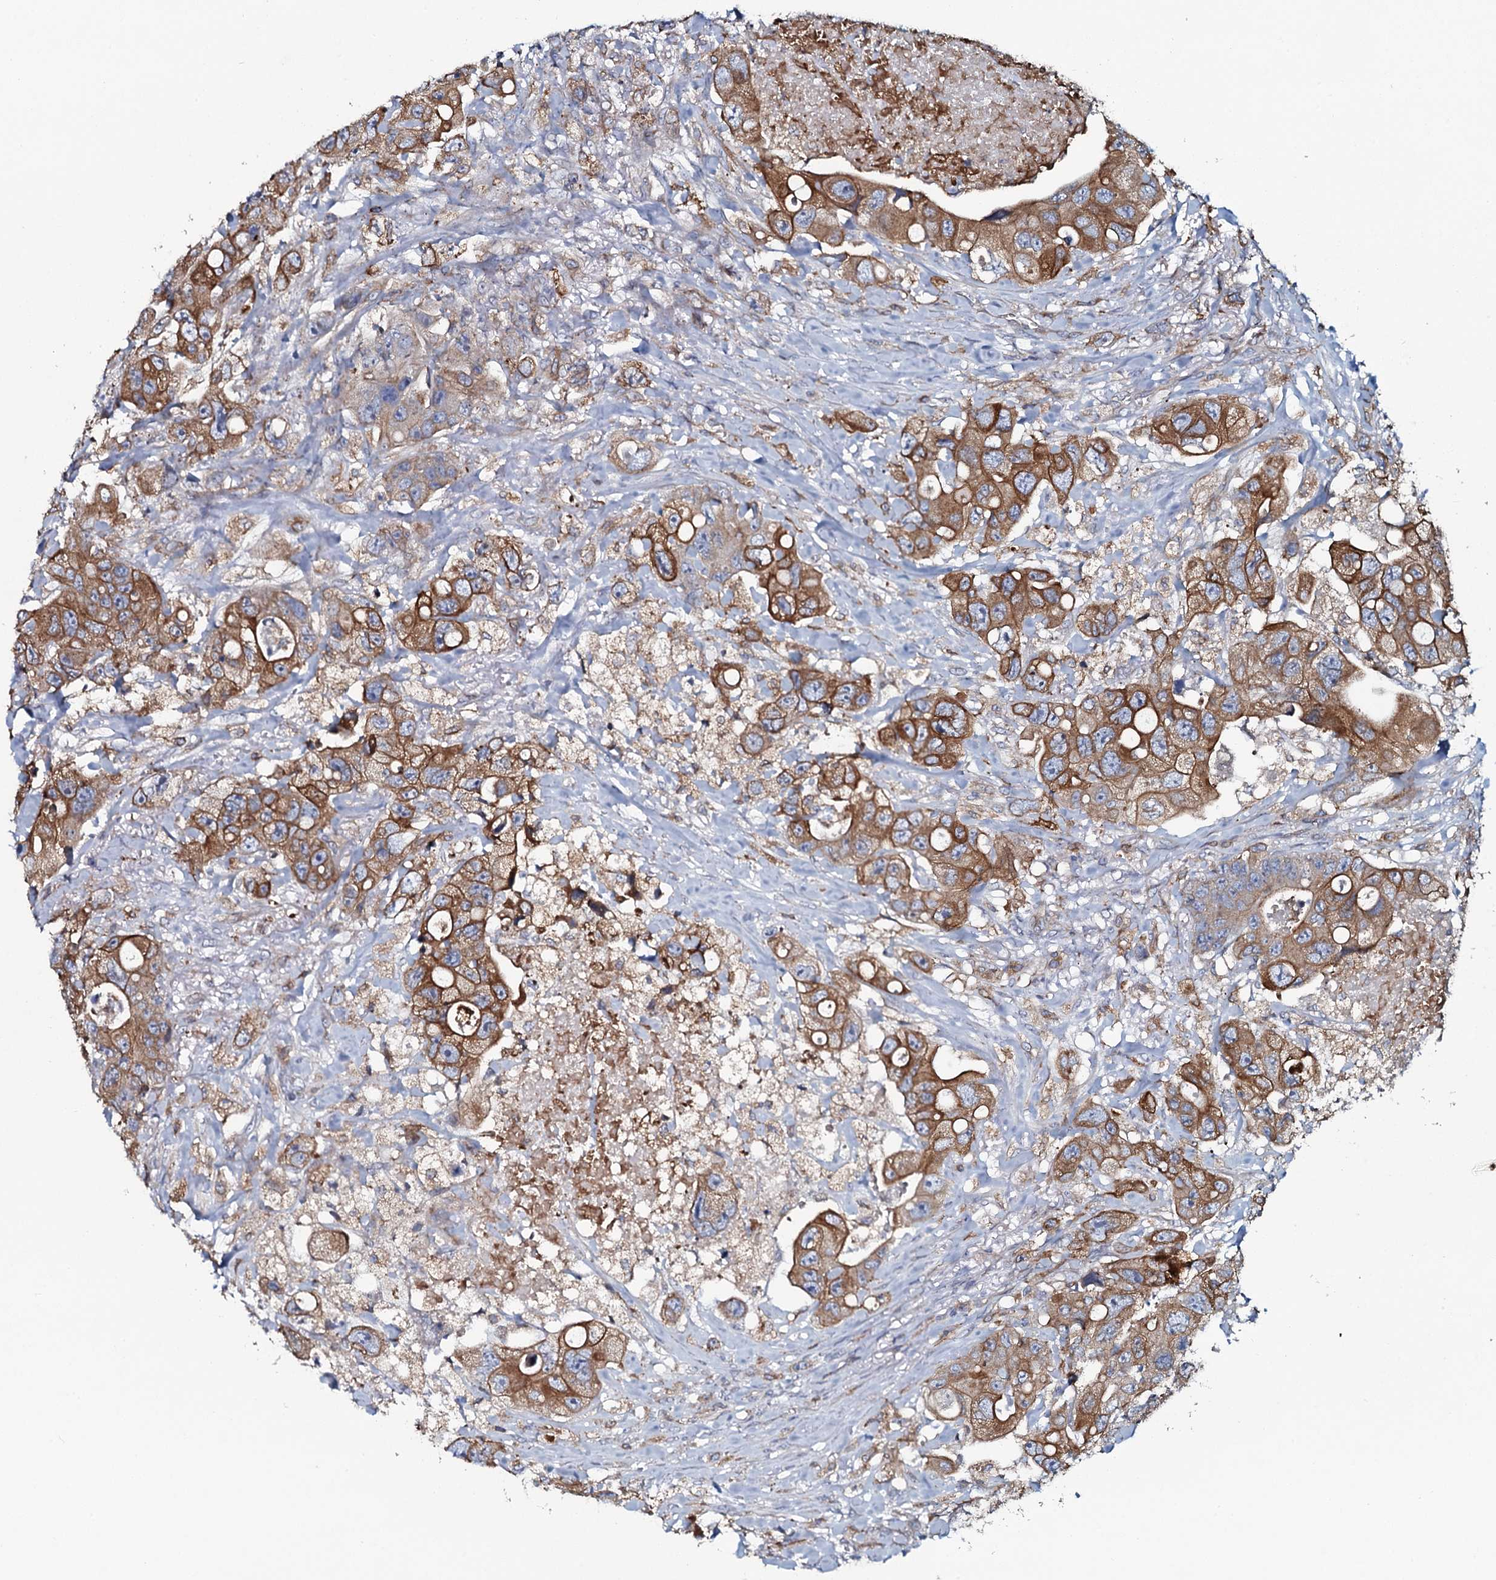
{"staining": {"intensity": "moderate", "quantity": ">75%", "location": "cytoplasmic/membranous"}, "tissue": "colorectal cancer", "cell_type": "Tumor cells", "image_type": "cancer", "snomed": [{"axis": "morphology", "description": "Adenocarcinoma, NOS"}, {"axis": "topography", "description": "Colon"}], "caption": "Immunohistochemical staining of adenocarcinoma (colorectal) reveals moderate cytoplasmic/membranous protein staining in approximately >75% of tumor cells.", "gene": "TMEM151A", "patient": {"sex": "female", "age": 46}}